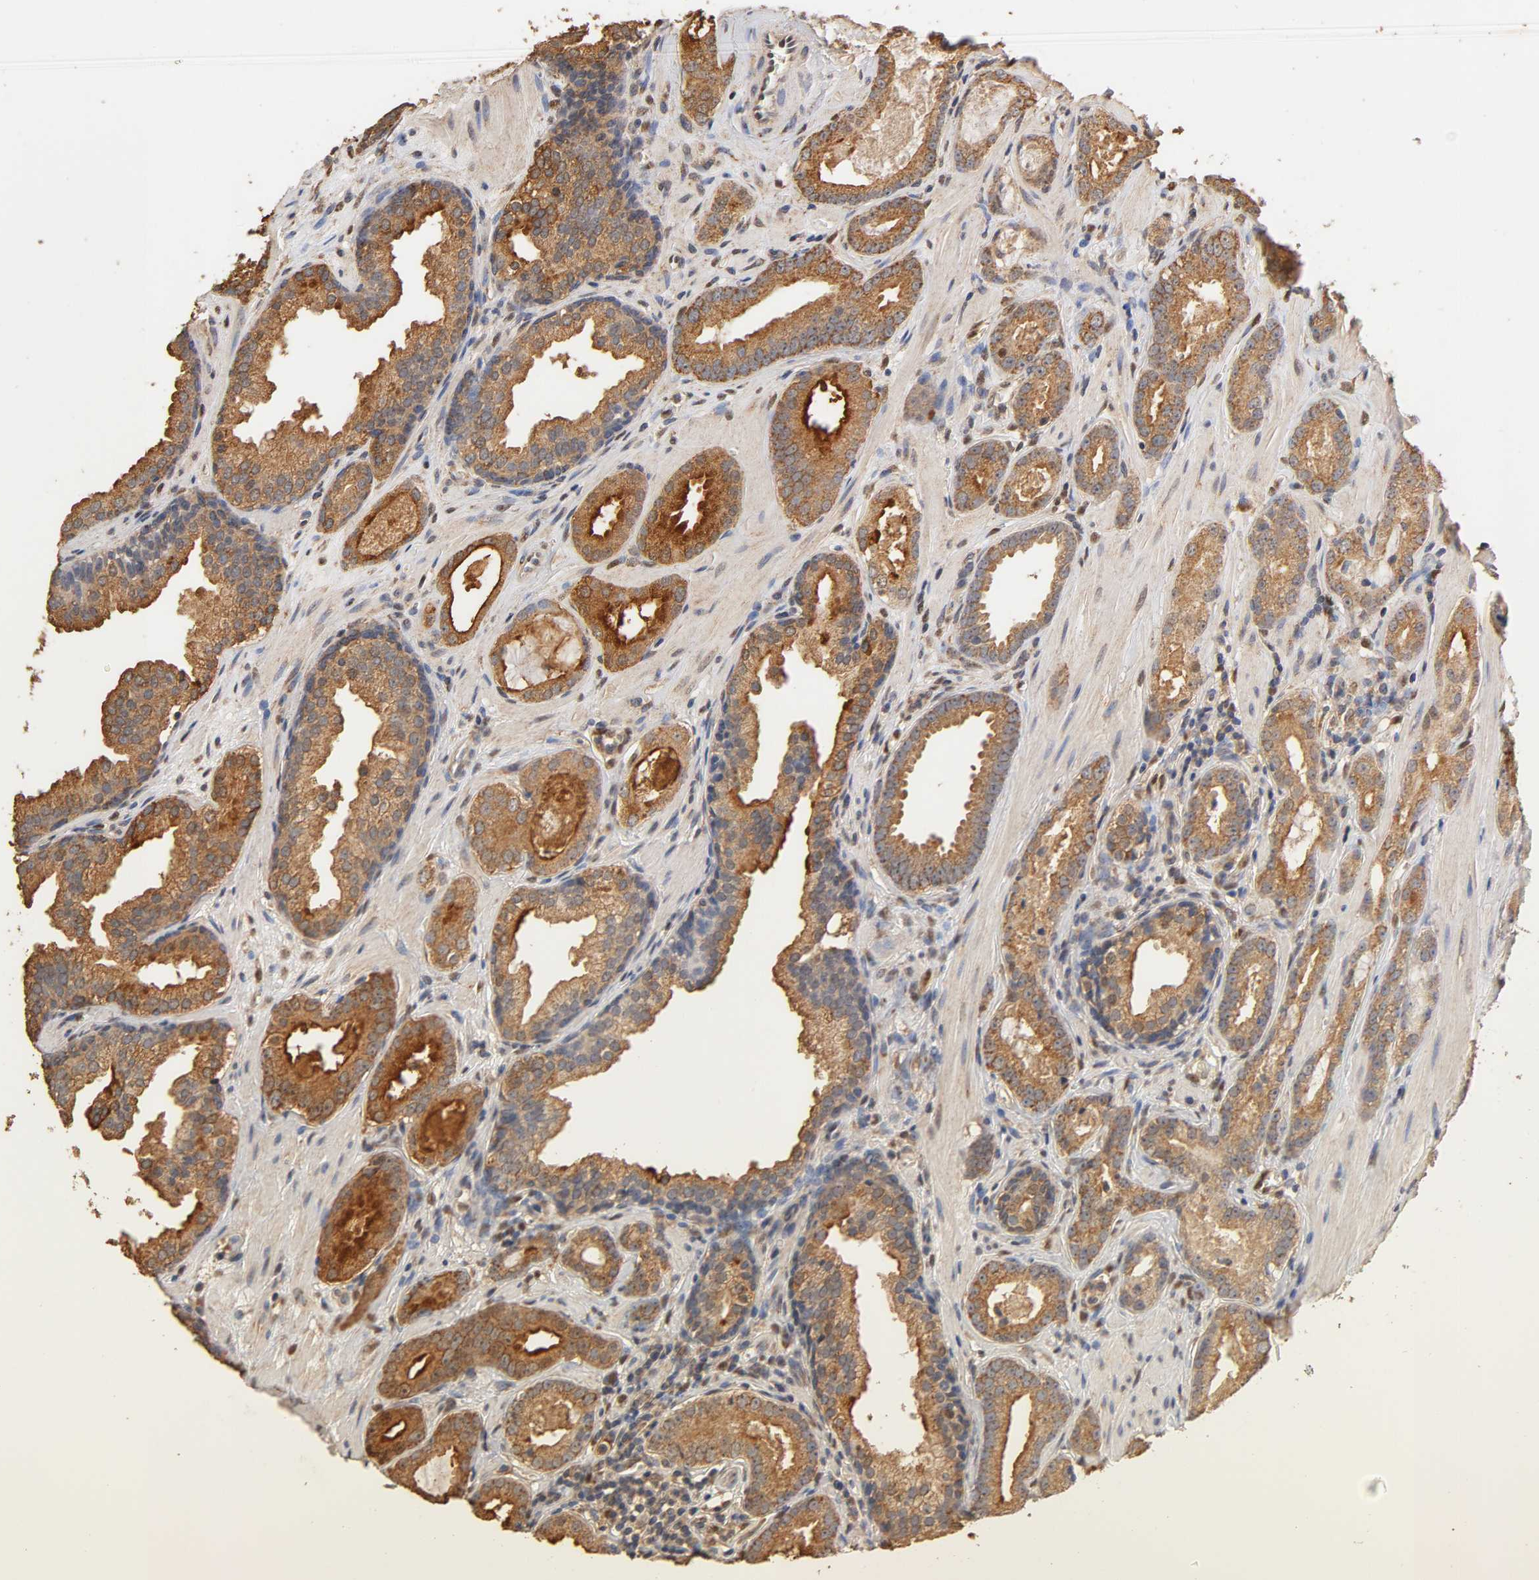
{"staining": {"intensity": "strong", "quantity": ">75%", "location": "cytoplasmic/membranous"}, "tissue": "prostate cancer", "cell_type": "Tumor cells", "image_type": "cancer", "snomed": [{"axis": "morphology", "description": "Adenocarcinoma, Low grade"}, {"axis": "topography", "description": "Prostate"}], "caption": "Protein expression analysis of human prostate cancer (low-grade adenocarcinoma) reveals strong cytoplasmic/membranous positivity in about >75% of tumor cells.", "gene": "PKN1", "patient": {"sex": "male", "age": 57}}